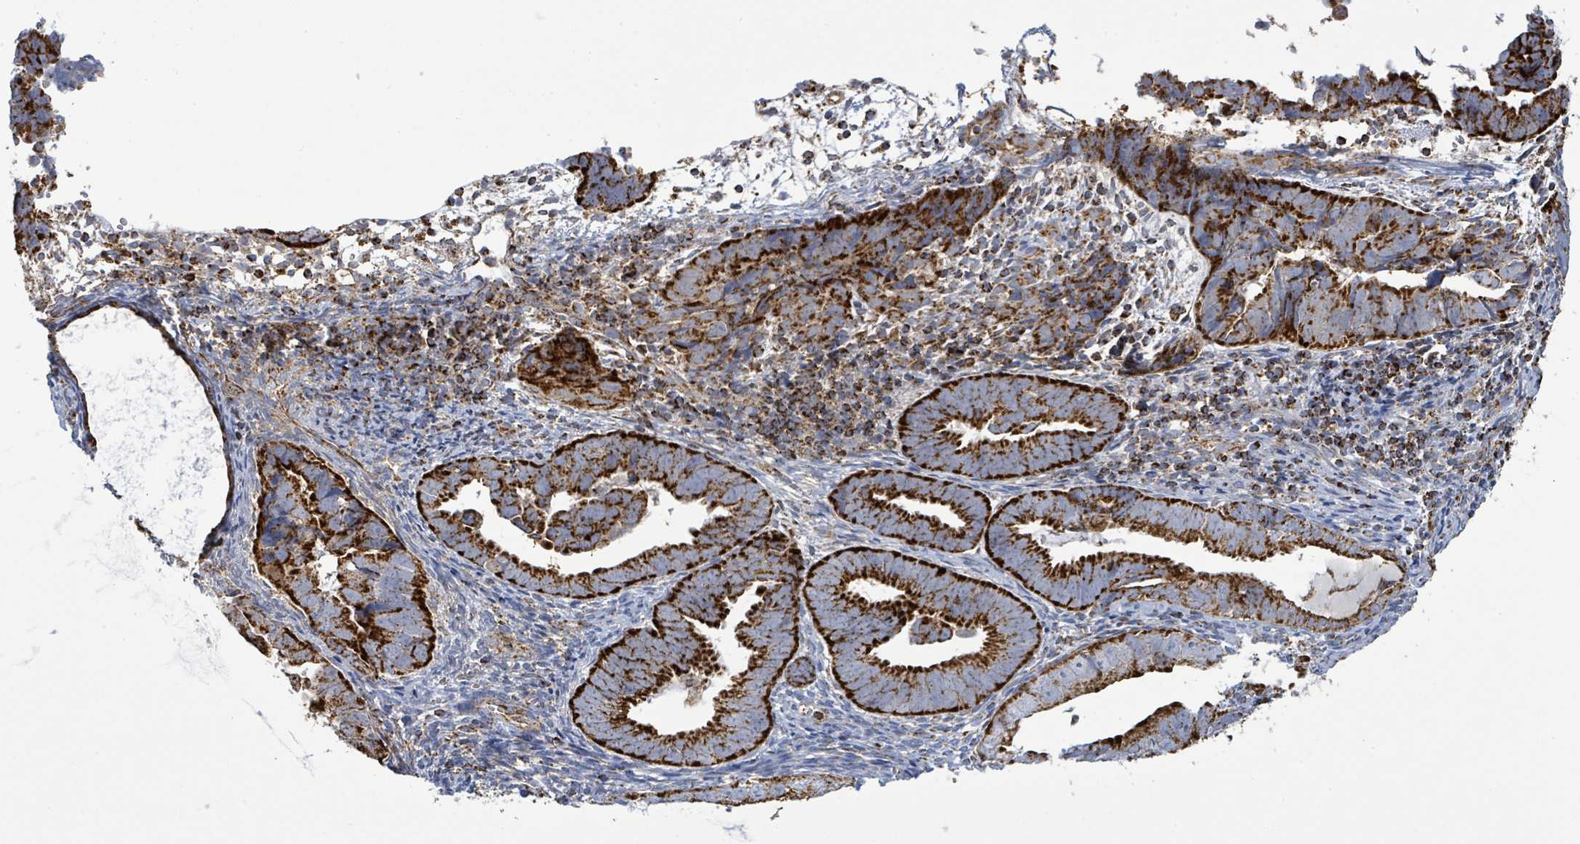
{"staining": {"intensity": "strong", "quantity": ">75%", "location": "cytoplasmic/membranous"}, "tissue": "endometrial cancer", "cell_type": "Tumor cells", "image_type": "cancer", "snomed": [{"axis": "morphology", "description": "Adenocarcinoma, NOS"}, {"axis": "topography", "description": "Endometrium"}], "caption": "Endometrial adenocarcinoma stained with DAB immunohistochemistry (IHC) reveals high levels of strong cytoplasmic/membranous staining in approximately >75% of tumor cells.", "gene": "SUCLG2", "patient": {"sex": "female", "age": 75}}